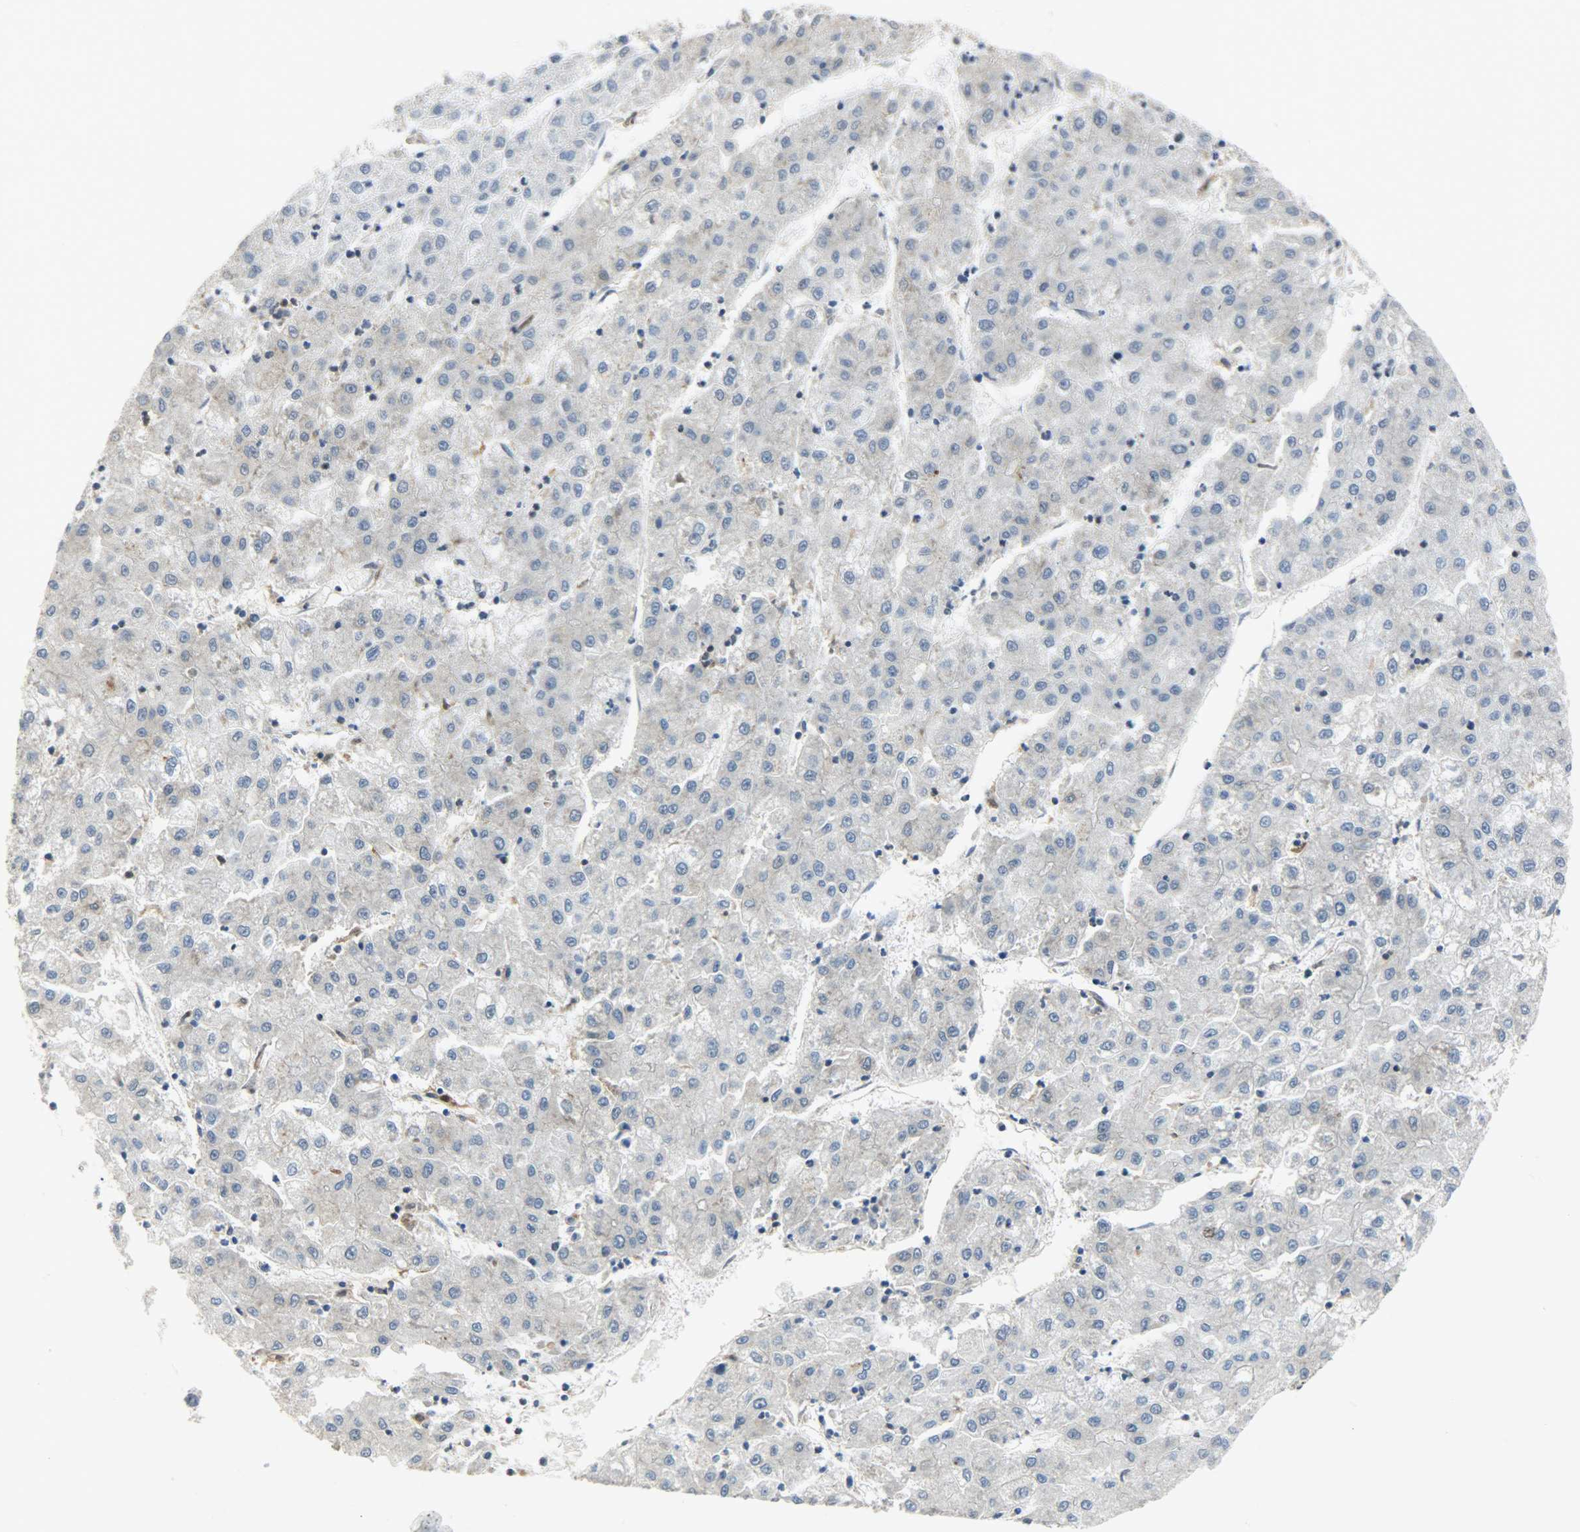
{"staining": {"intensity": "moderate", "quantity": ">75%", "location": "cytoplasmic/membranous"}, "tissue": "liver cancer", "cell_type": "Tumor cells", "image_type": "cancer", "snomed": [{"axis": "morphology", "description": "Carcinoma, Hepatocellular, NOS"}, {"axis": "topography", "description": "Liver"}], "caption": "Protein expression analysis of human hepatocellular carcinoma (liver) reveals moderate cytoplasmic/membranous positivity in about >75% of tumor cells.", "gene": "TRIM21", "patient": {"sex": "male", "age": 72}}